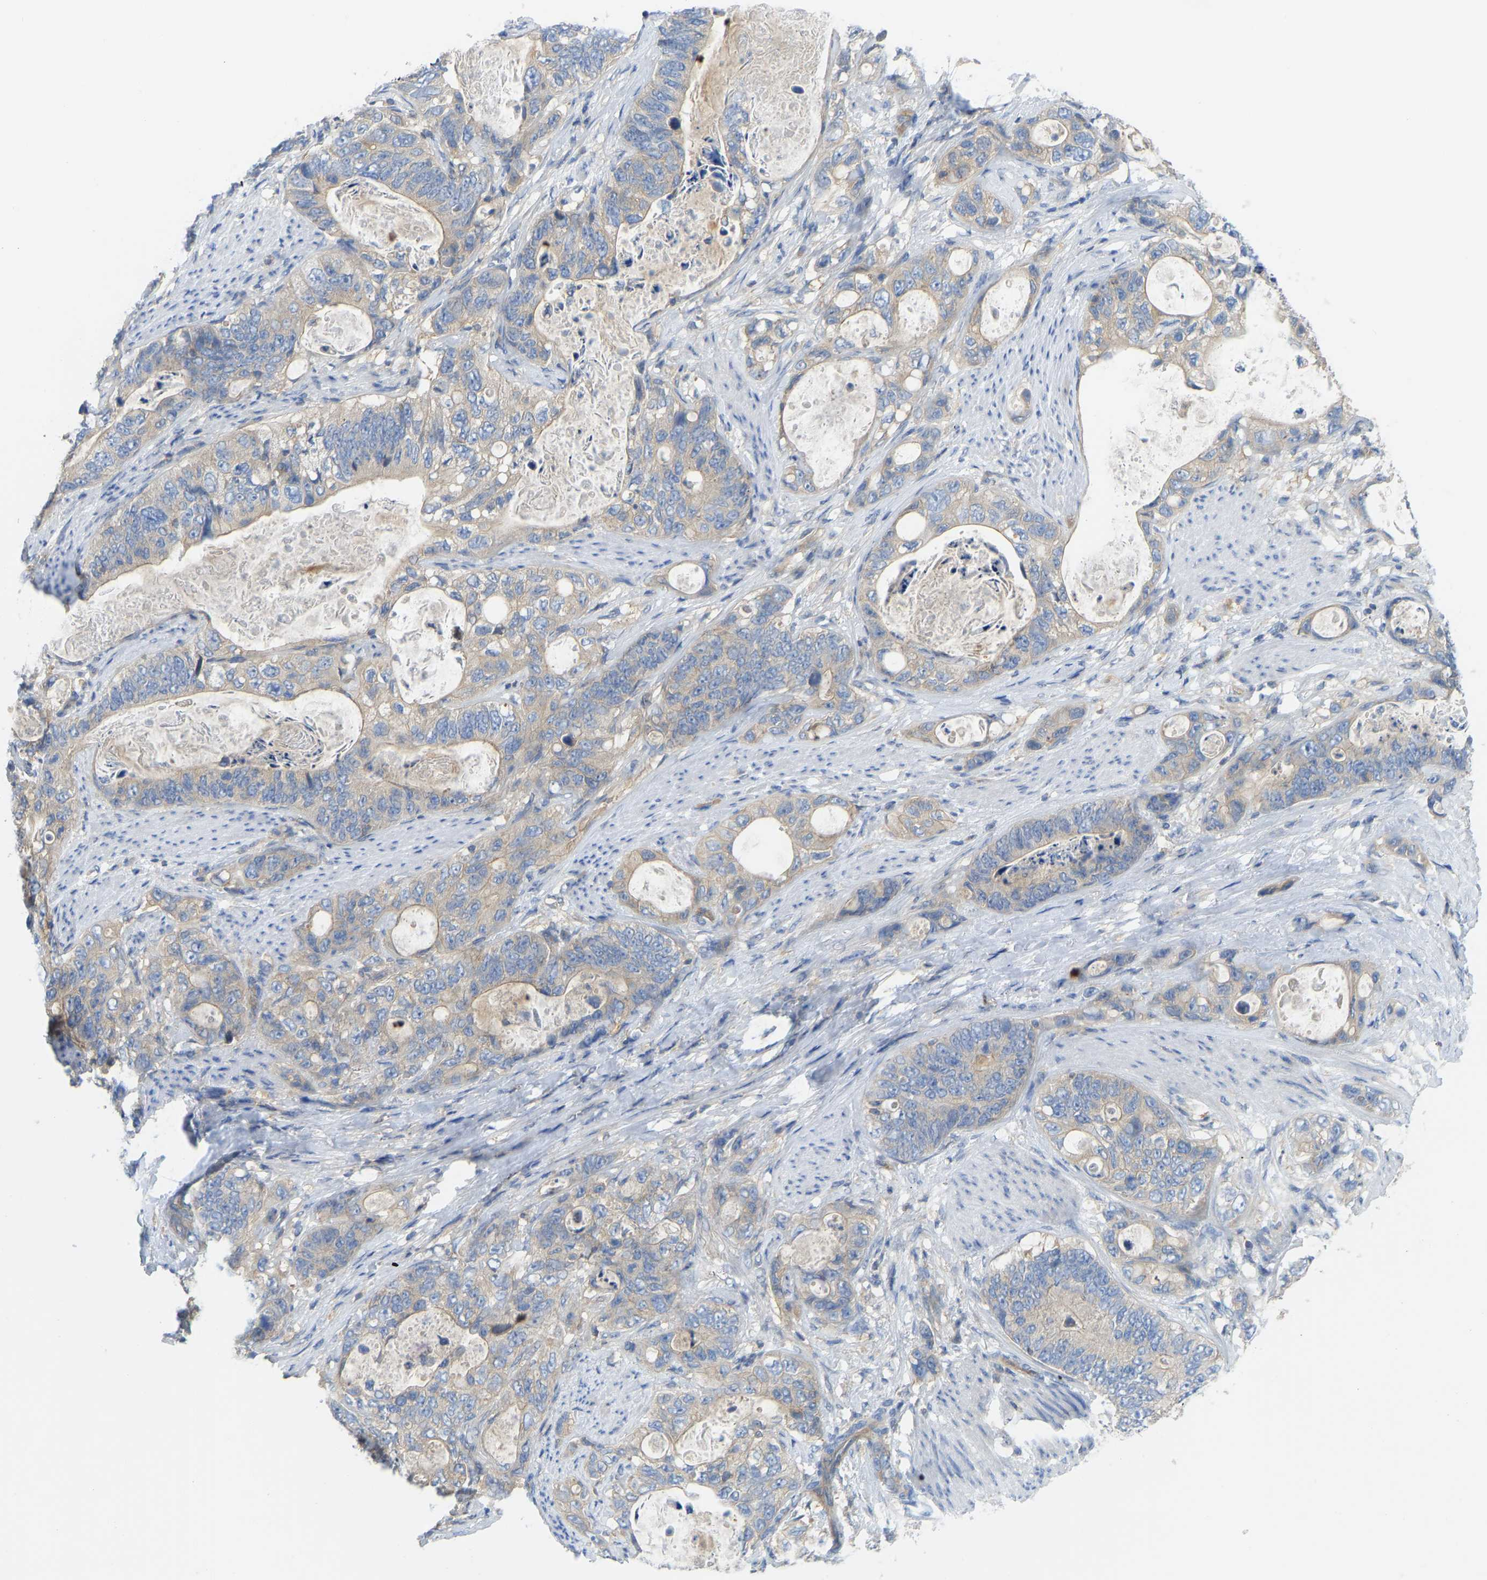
{"staining": {"intensity": "weak", "quantity": ">75%", "location": "cytoplasmic/membranous"}, "tissue": "stomach cancer", "cell_type": "Tumor cells", "image_type": "cancer", "snomed": [{"axis": "morphology", "description": "Normal tissue, NOS"}, {"axis": "morphology", "description": "Adenocarcinoma, NOS"}, {"axis": "topography", "description": "Stomach"}], "caption": "IHC (DAB) staining of adenocarcinoma (stomach) shows weak cytoplasmic/membranous protein expression in about >75% of tumor cells.", "gene": "PPP3CA", "patient": {"sex": "female", "age": 89}}